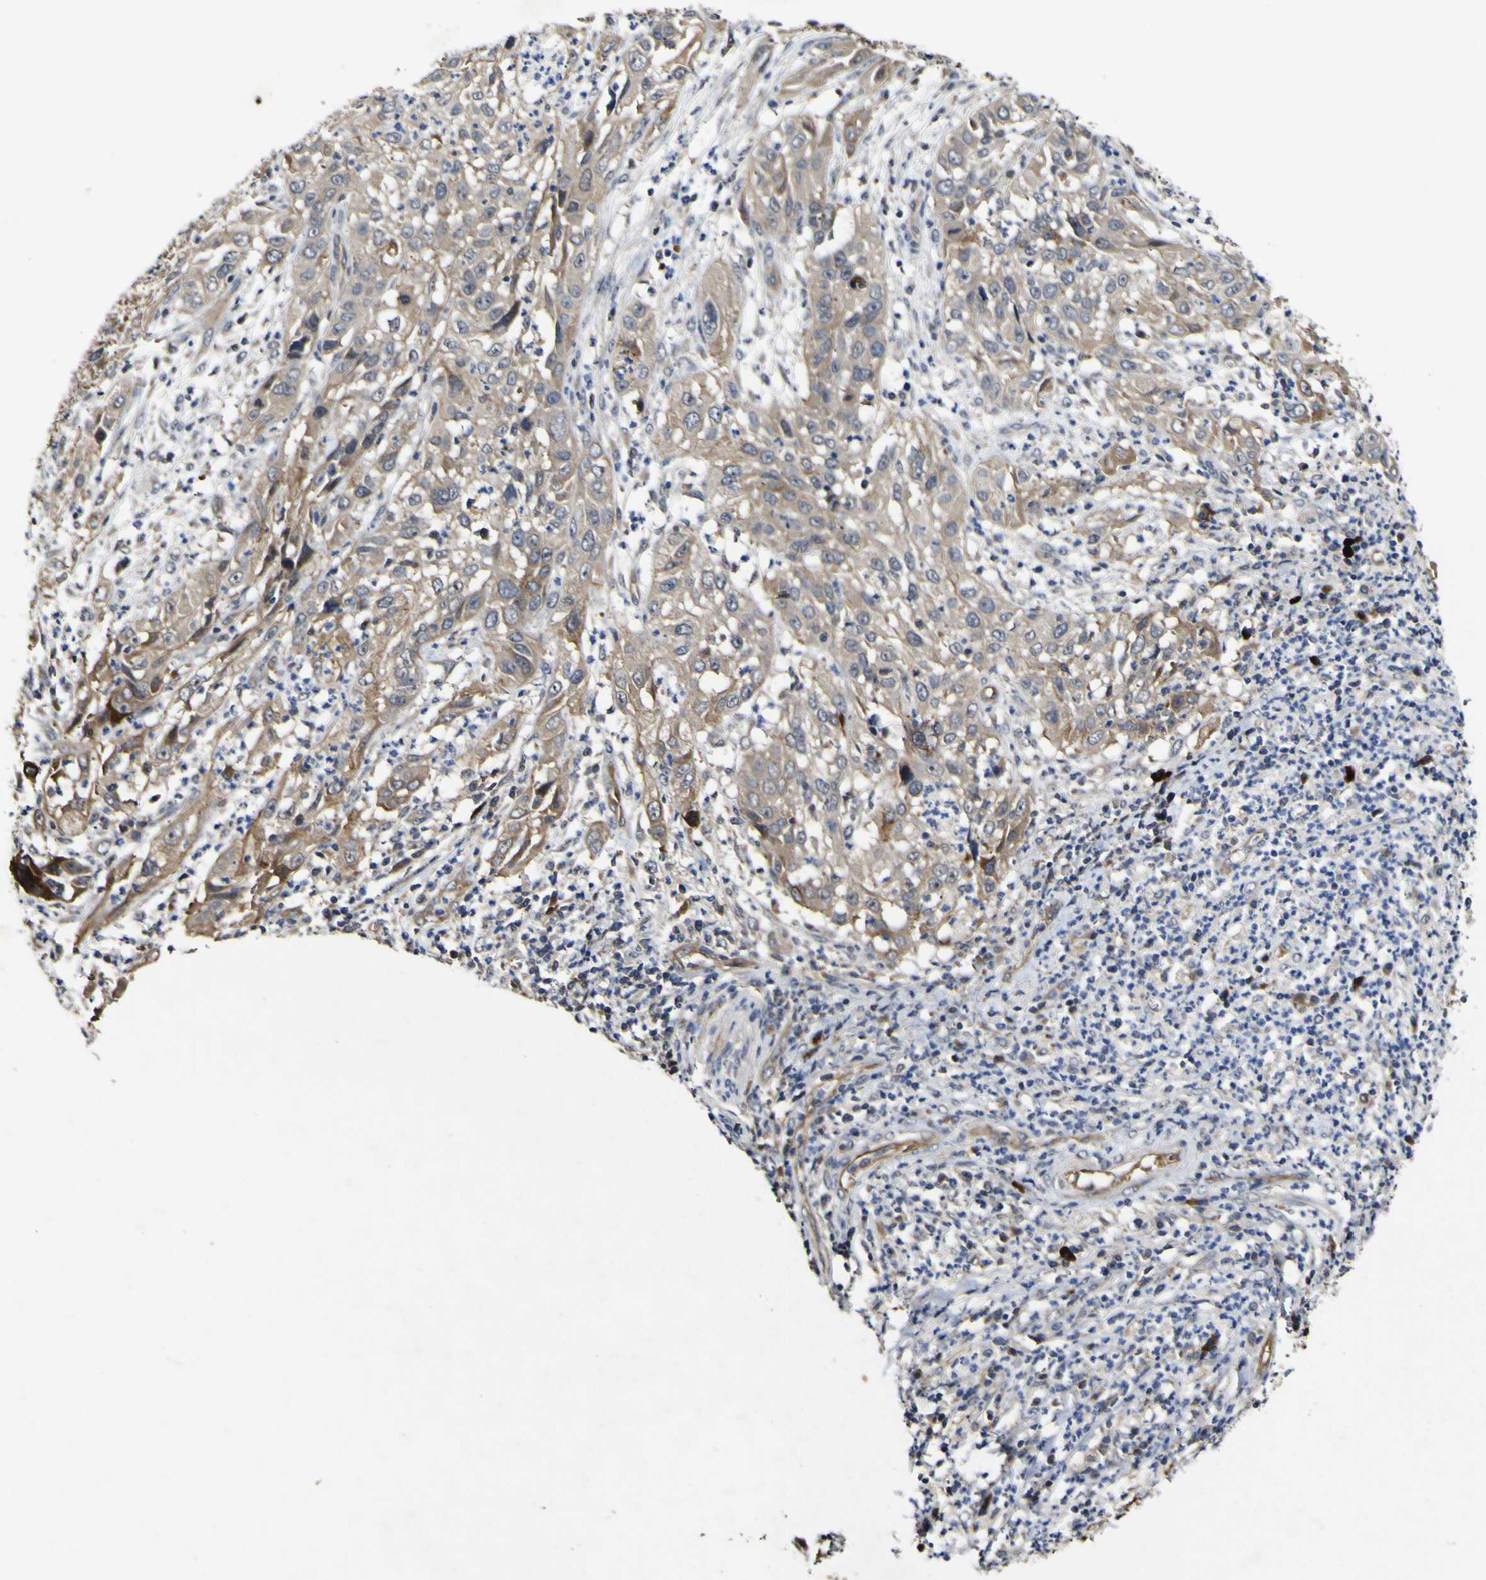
{"staining": {"intensity": "weak", "quantity": ">75%", "location": "cytoplasmic/membranous"}, "tissue": "cervical cancer", "cell_type": "Tumor cells", "image_type": "cancer", "snomed": [{"axis": "morphology", "description": "Squamous cell carcinoma, NOS"}, {"axis": "topography", "description": "Cervix"}], "caption": "Immunohistochemistry (IHC) image of neoplastic tissue: cervical cancer (squamous cell carcinoma) stained using IHC displays low levels of weak protein expression localized specifically in the cytoplasmic/membranous of tumor cells, appearing as a cytoplasmic/membranous brown color.", "gene": "CCL2", "patient": {"sex": "female", "age": 32}}